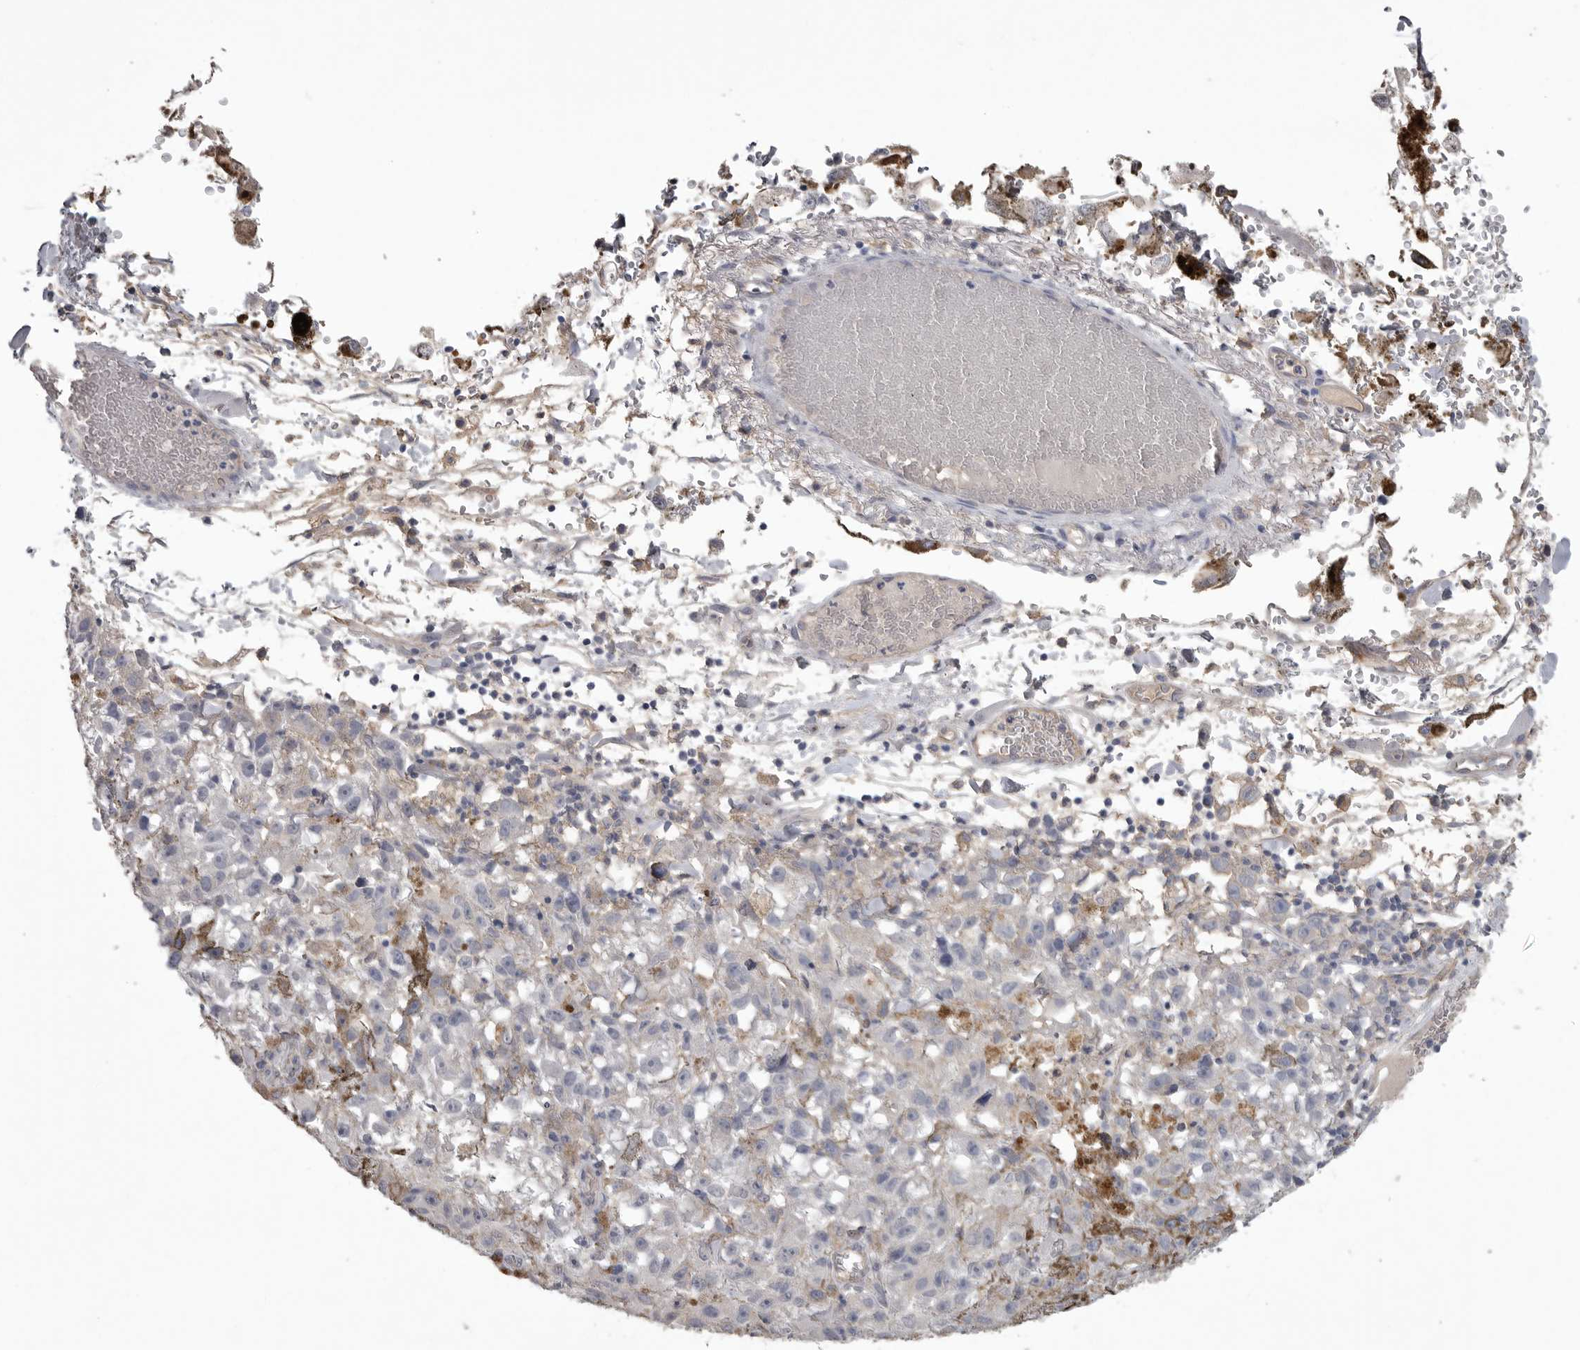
{"staining": {"intensity": "negative", "quantity": "none", "location": "none"}, "tissue": "melanoma", "cell_type": "Tumor cells", "image_type": "cancer", "snomed": [{"axis": "morphology", "description": "Malignant melanoma, NOS"}, {"axis": "topography", "description": "Skin"}], "caption": "Melanoma was stained to show a protein in brown. There is no significant positivity in tumor cells.", "gene": "NECTIN2", "patient": {"sex": "female", "age": 104}}